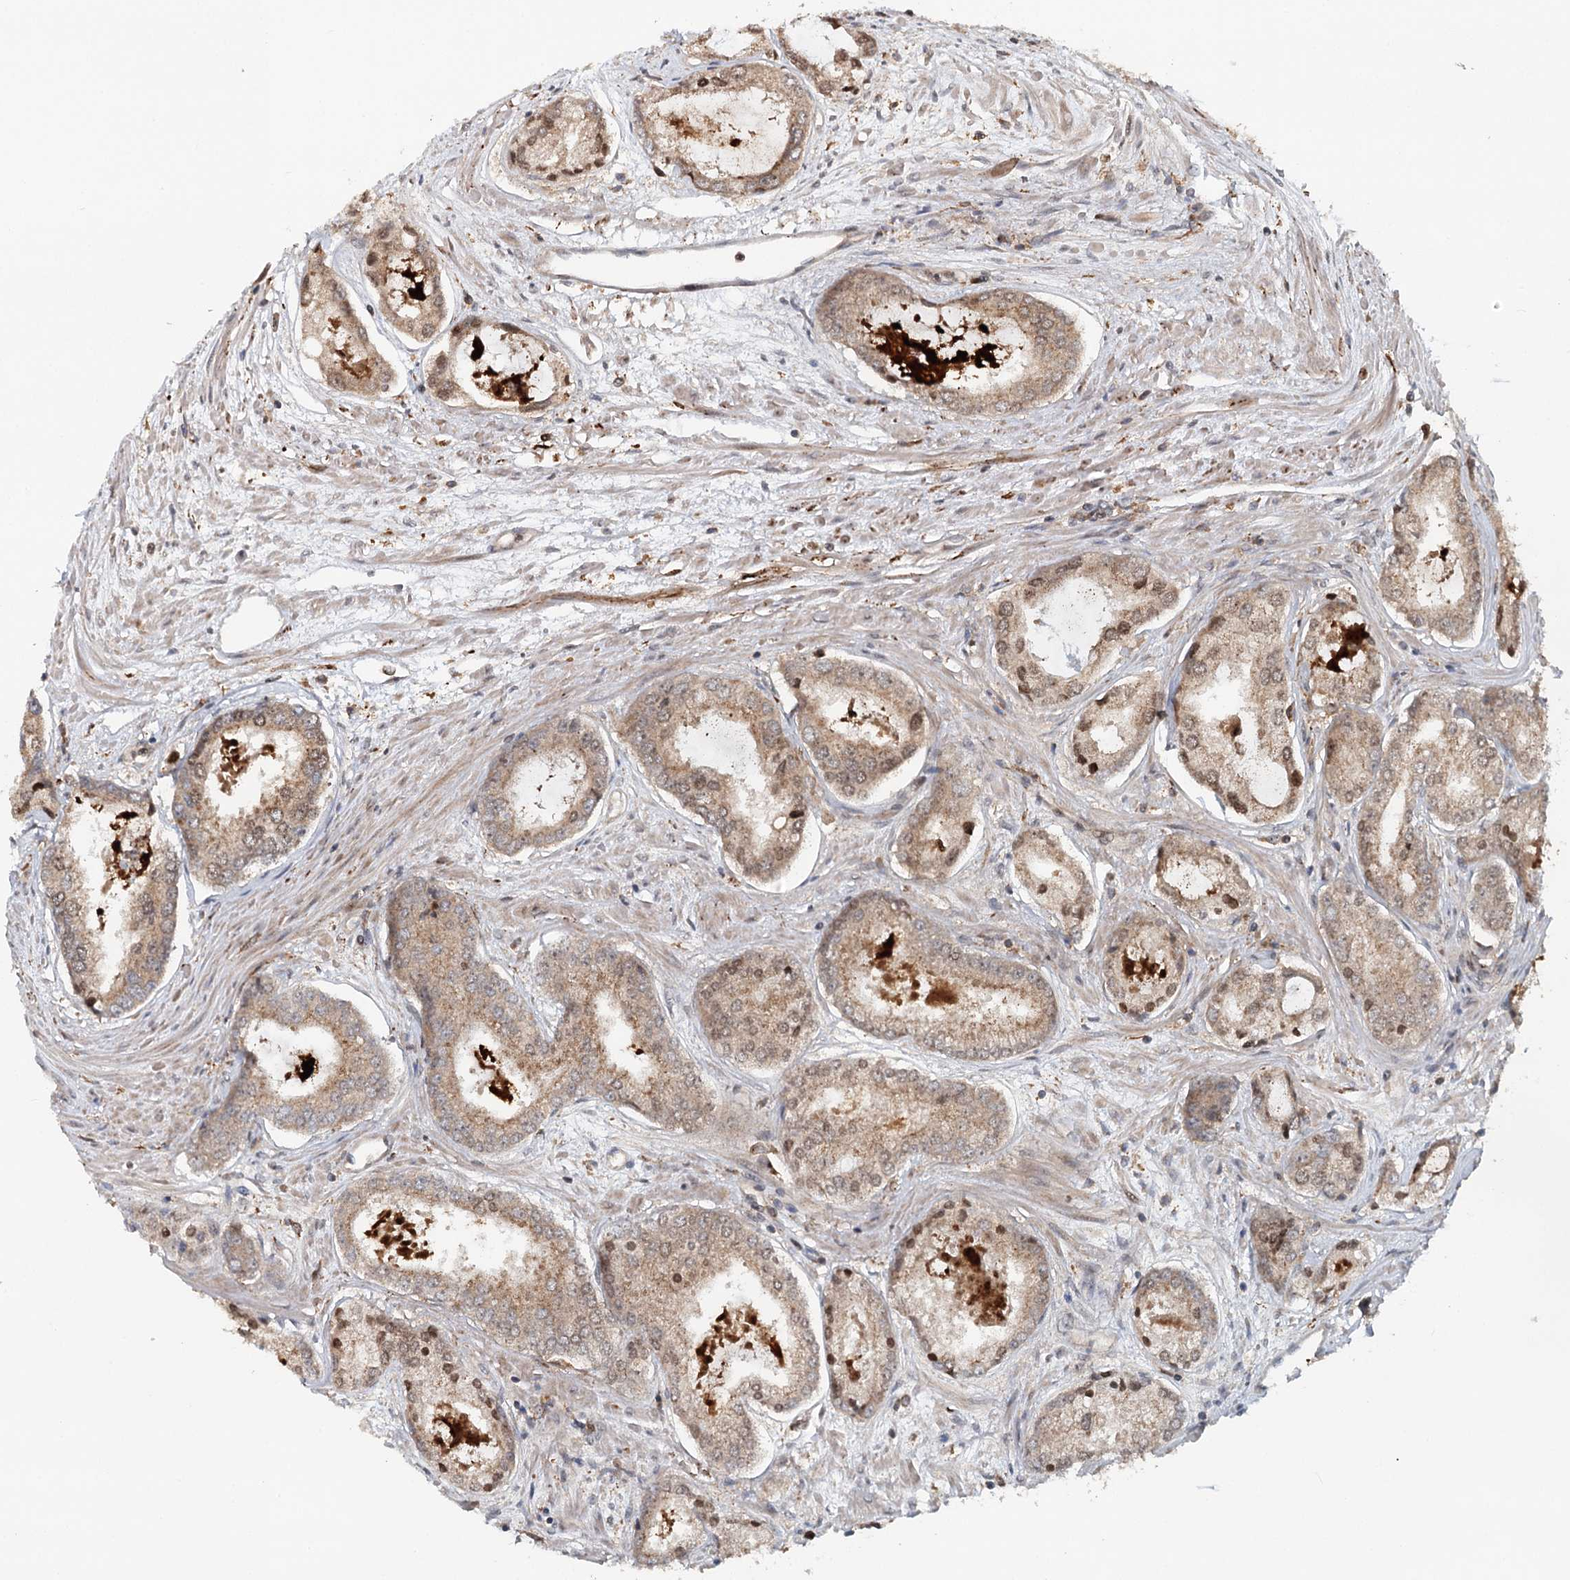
{"staining": {"intensity": "moderate", "quantity": ">75%", "location": "cytoplasmic/membranous"}, "tissue": "prostate cancer", "cell_type": "Tumor cells", "image_type": "cancer", "snomed": [{"axis": "morphology", "description": "Adenocarcinoma, Low grade"}, {"axis": "topography", "description": "Prostate"}], "caption": "An image of adenocarcinoma (low-grade) (prostate) stained for a protein demonstrates moderate cytoplasmic/membranous brown staining in tumor cells.", "gene": "RNF111", "patient": {"sex": "male", "age": 68}}